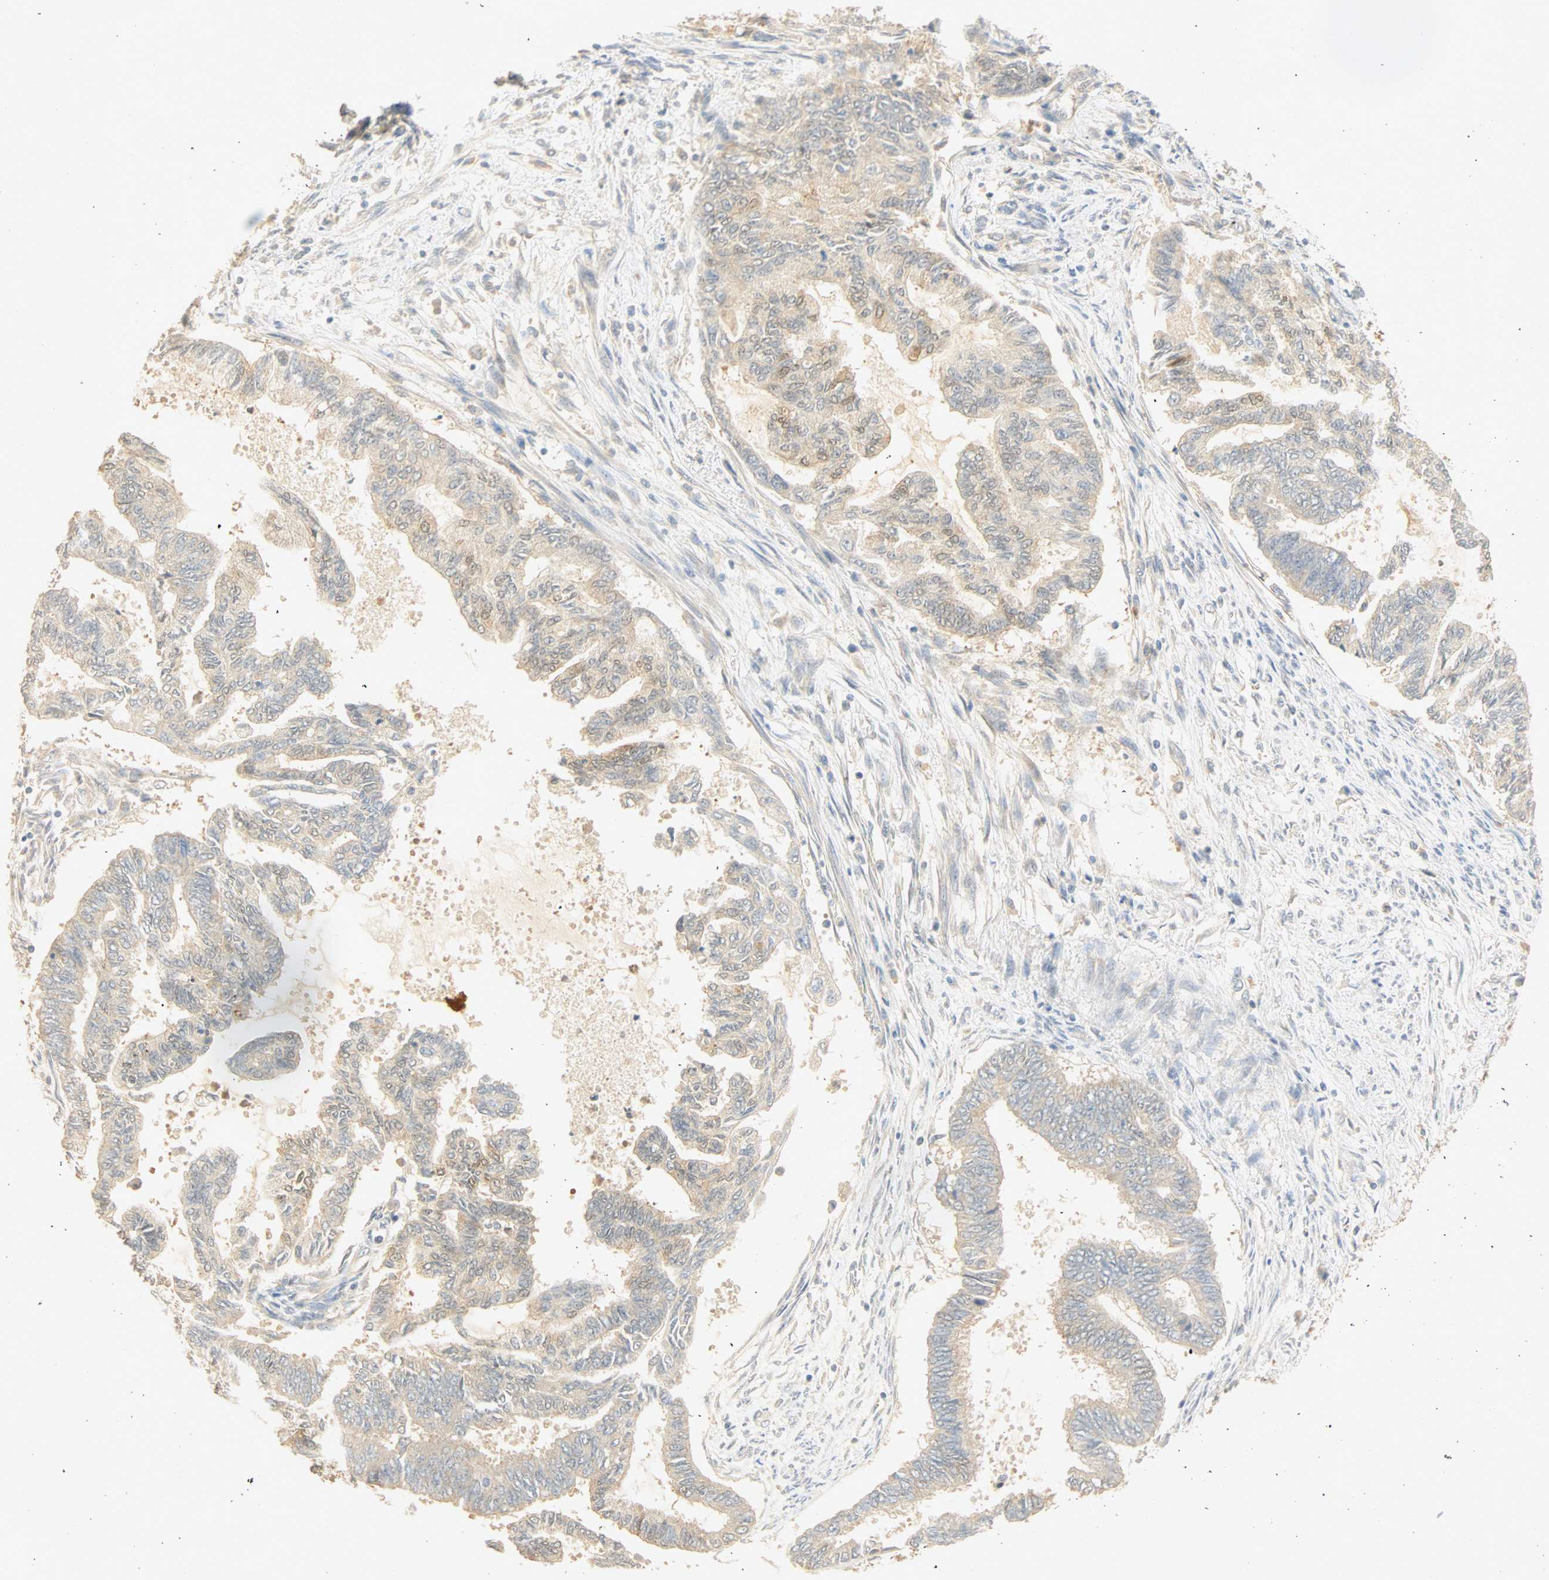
{"staining": {"intensity": "weak", "quantity": "25%-75%", "location": "cytoplasmic/membranous"}, "tissue": "endometrial cancer", "cell_type": "Tumor cells", "image_type": "cancer", "snomed": [{"axis": "morphology", "description": "Adenocarcinoma, NOS"}, {"axis": "topography", "description": "Endometrium"}], "caption": "A high-resolution image shows IHC staining of endometrial adenocarcinoma, which exhibits weak cytoplasmic/membranous expression in approximately 25%-75% of tumor cells.", "gene": "SELENBP1", "patient": {"sex": "female", "age": 86}}